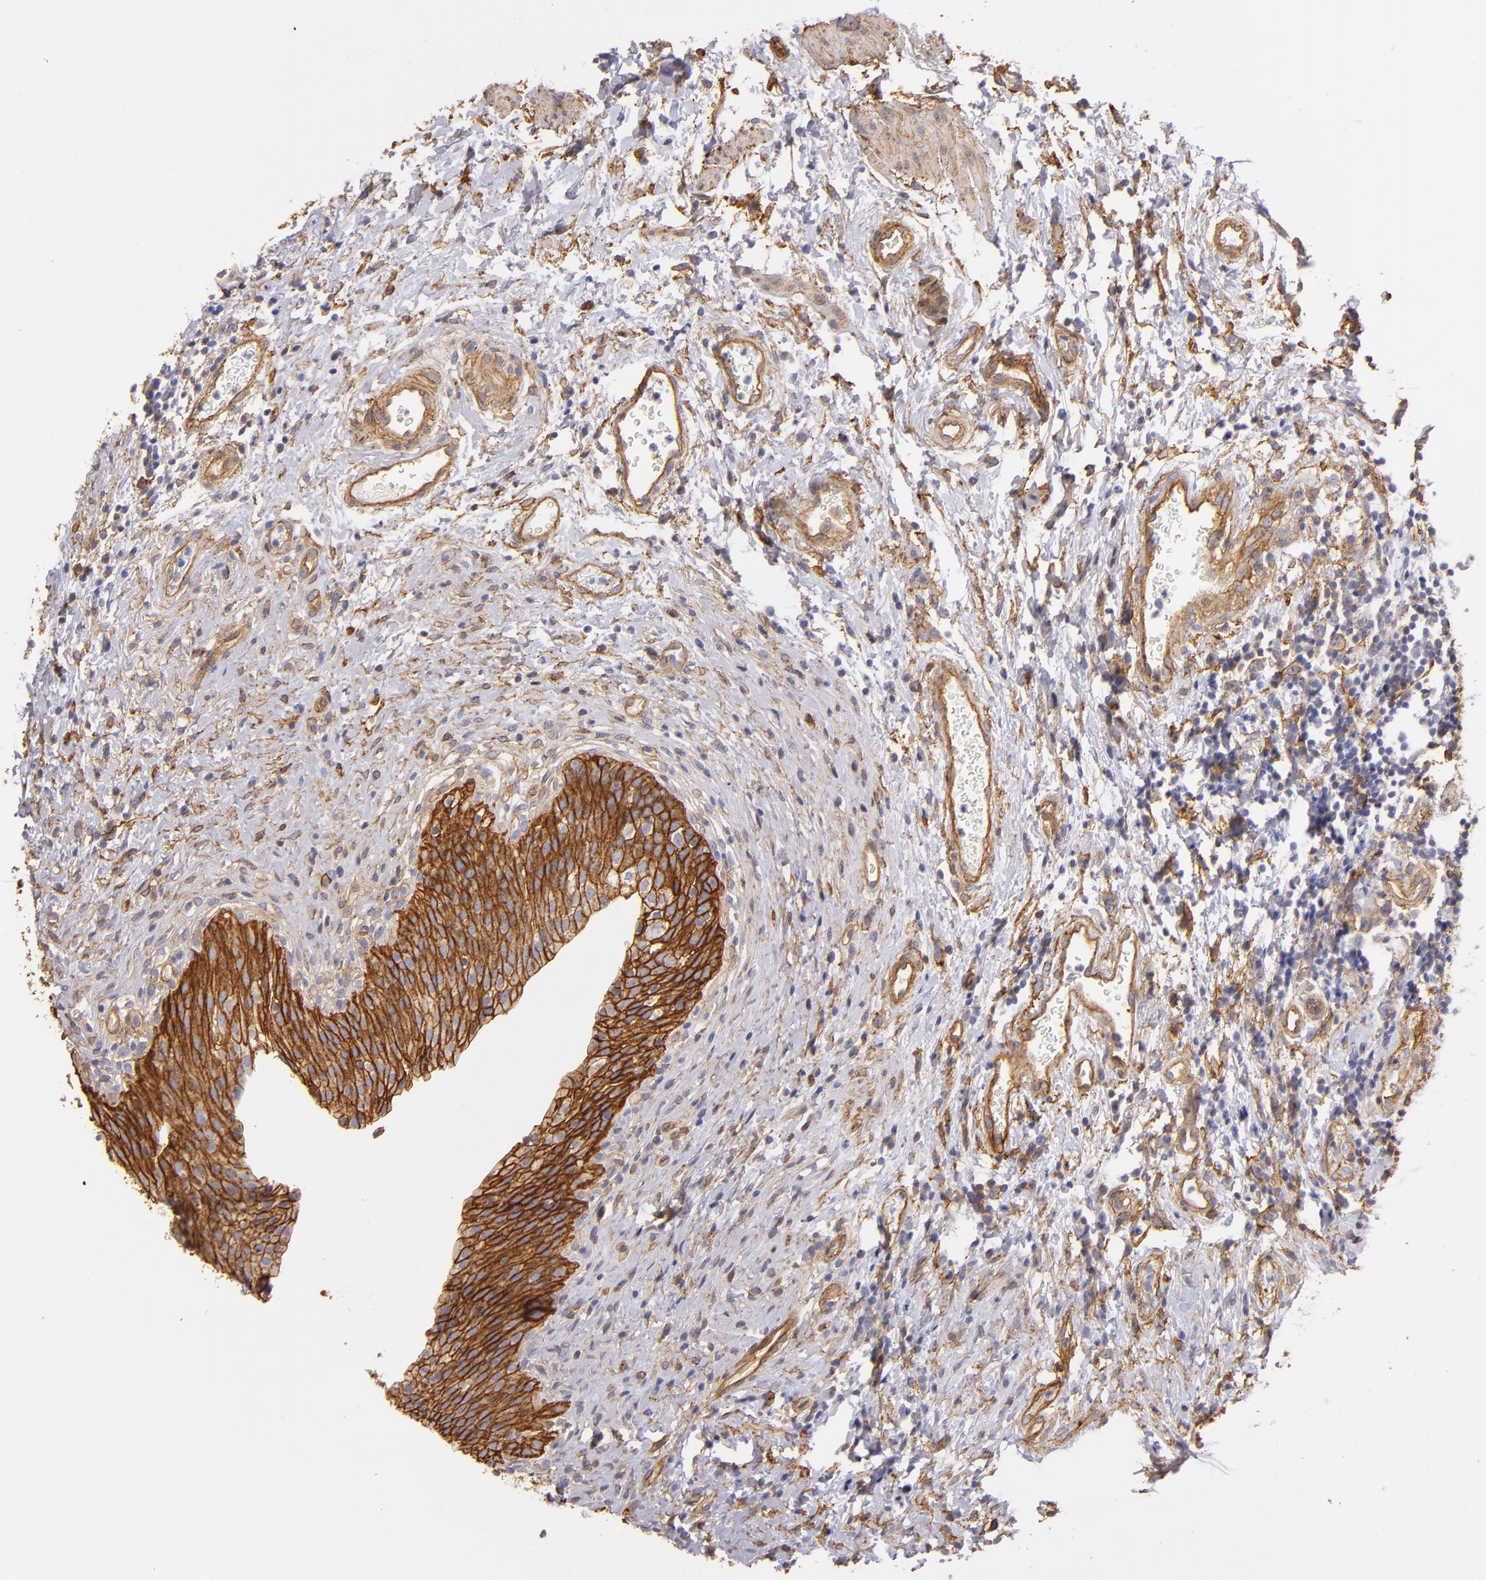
{"staining": {"intensity": "strong", "quantity": ">75%", "location": "cytoplasmic/membranous"}, "tissue": "urinary bladder", "cell_type": "Urothelial cells", "image_type": "normal", "snomed": [{"axis": "morphology", "description": "Normal tissue, NOS"}, {"axis": "topography", "description": "Urinary bladder"}], "caption": "Approximately >75% of urothelial cells in unremarkable human urinary bladder show strong cytoplasmic/membranous protein positivity as visualized by brown immunohistochemical staining.", "gene": "CD151", "patient": {"sex": "male", "age": 51}}